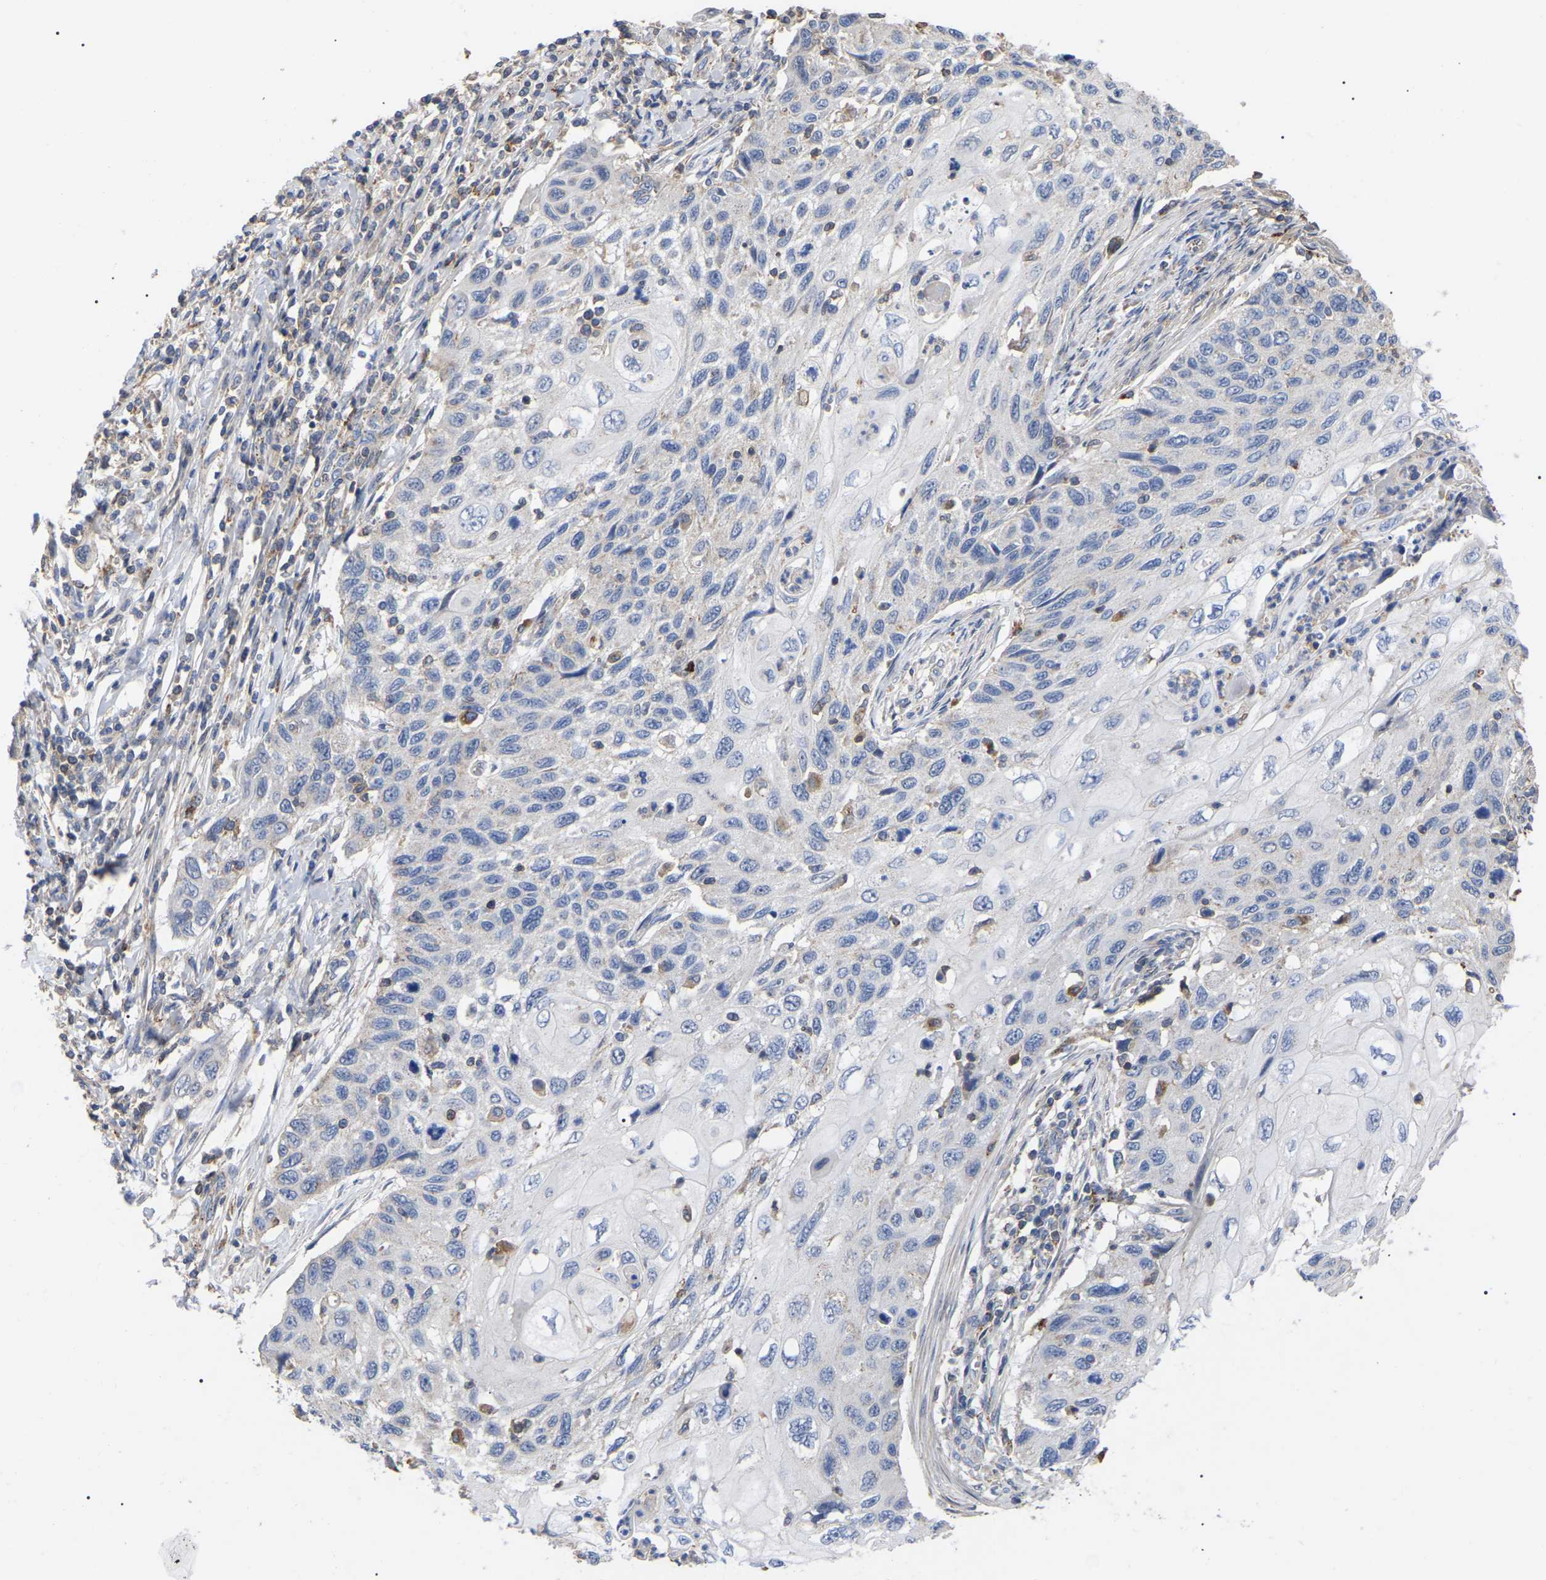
{"staining": {"intensity": "negative", "quantity": "none", "location": "none"}, "tissue": "cervical cancer", "cell_type": "Tumor cells", "image_type": "cancer", "snomed": [{"axis": "morphology", "description": "Squamous cell carcinoma, NOS"}, {"axis": "topography", "description": "Cervix"}], "caption": "The image demonstrates no significant expression in tumor cells of cervical cancer (squamous cell carcinoma).", "gene": "FAM171A2", "patient": {"sex": "female", "age": 70}}